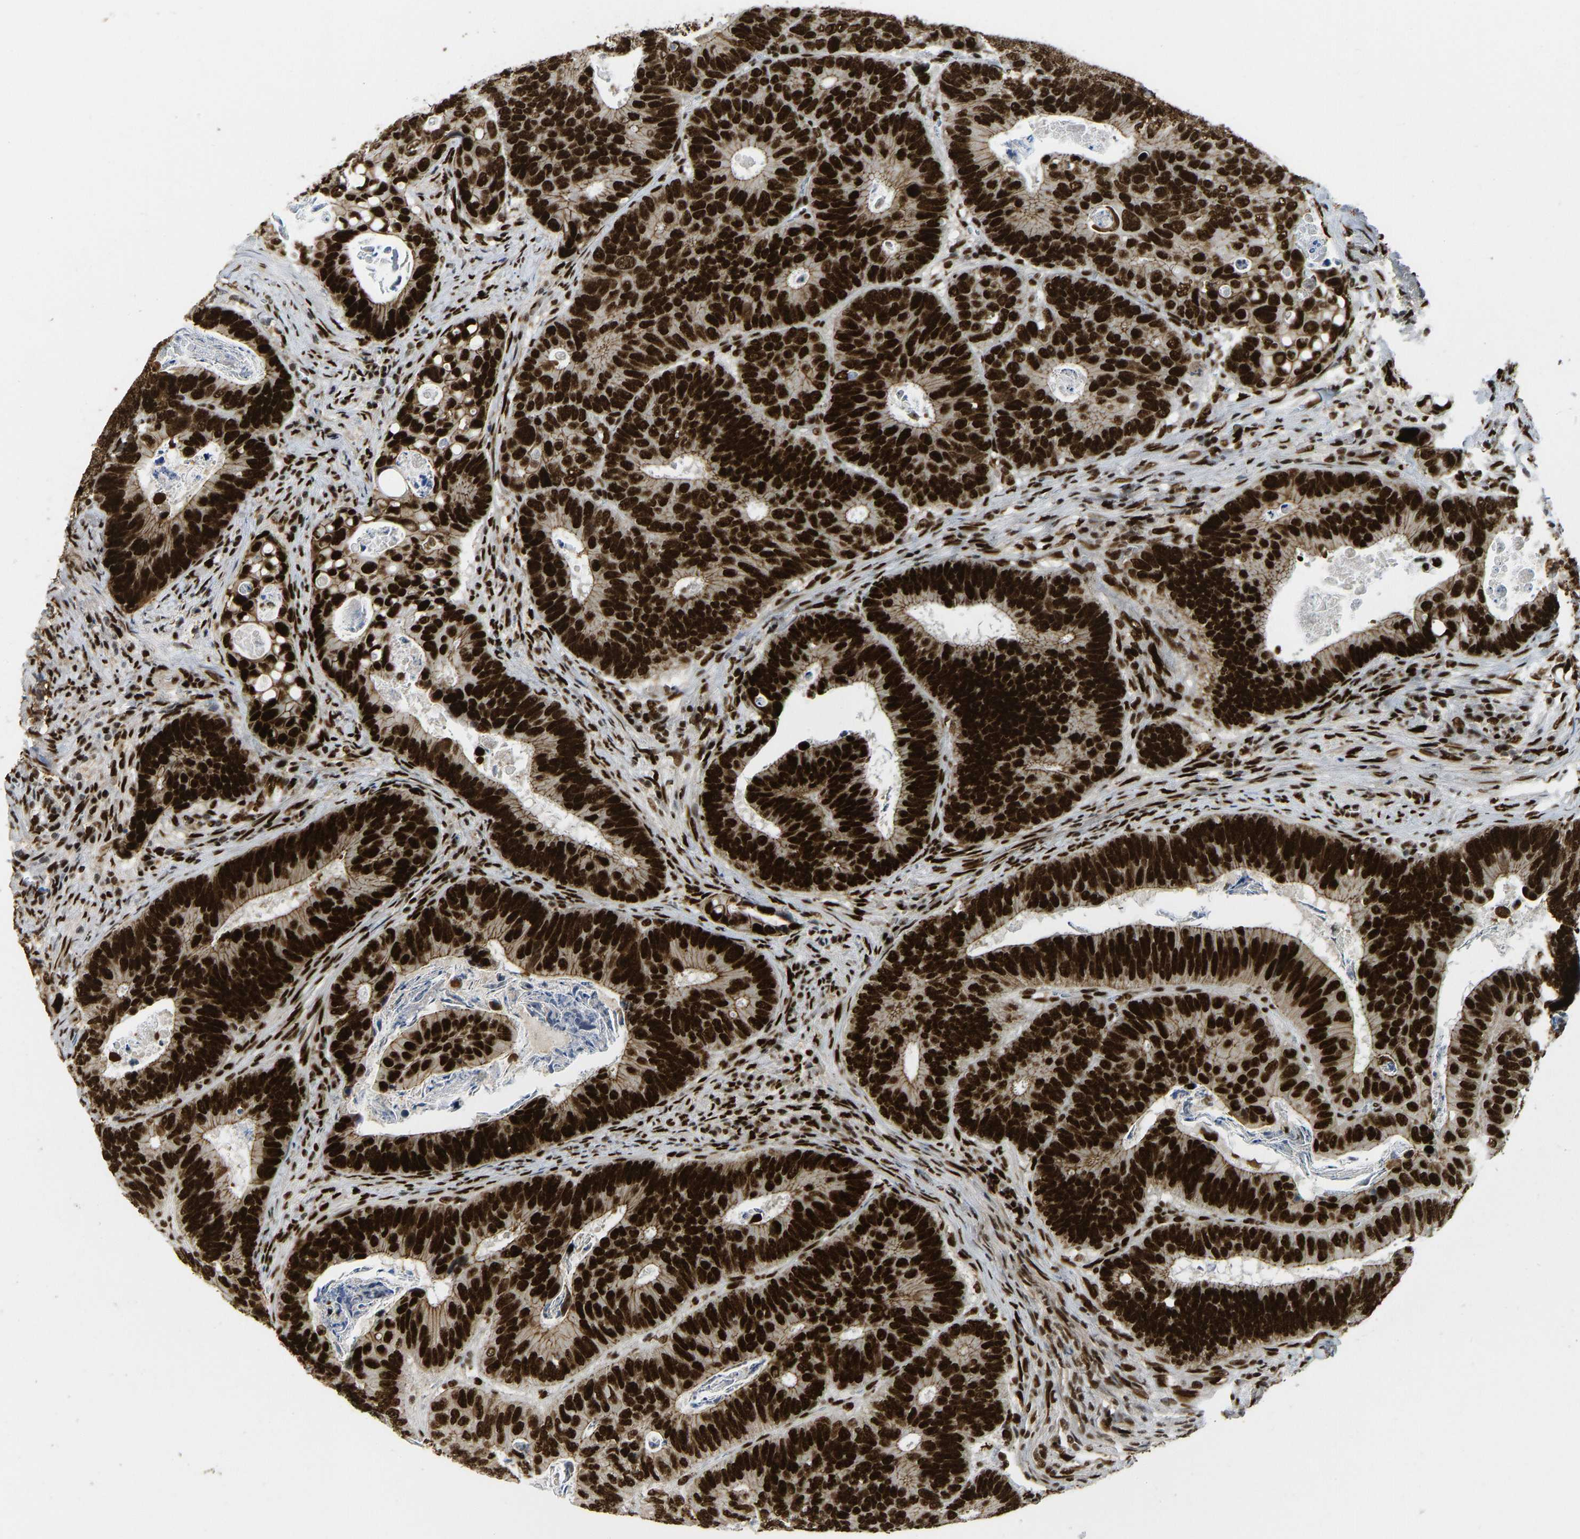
{"staining": {"intensity": "strong", "quantity": ">75%", "location": "nuclear"}, "tissue": "colorectal cancer", "cell_type": "Tumor cells", "image_type": "cancer", "snomed": [{"axis": "morphology", "description": "Inflammation, NOS"}, {"axis": "morphology", "description": "Adenocarcinoma, NOS"}, {"axis": "topography", "description": "Colon"}], "caption": "Immunohistochemical staining of human colorectal cancer displays high levels of strong nuclear expression in approximately >75% of tumor cells.", "gene": "FOXK1", "patient": {"sex": "male", "age": 72}}